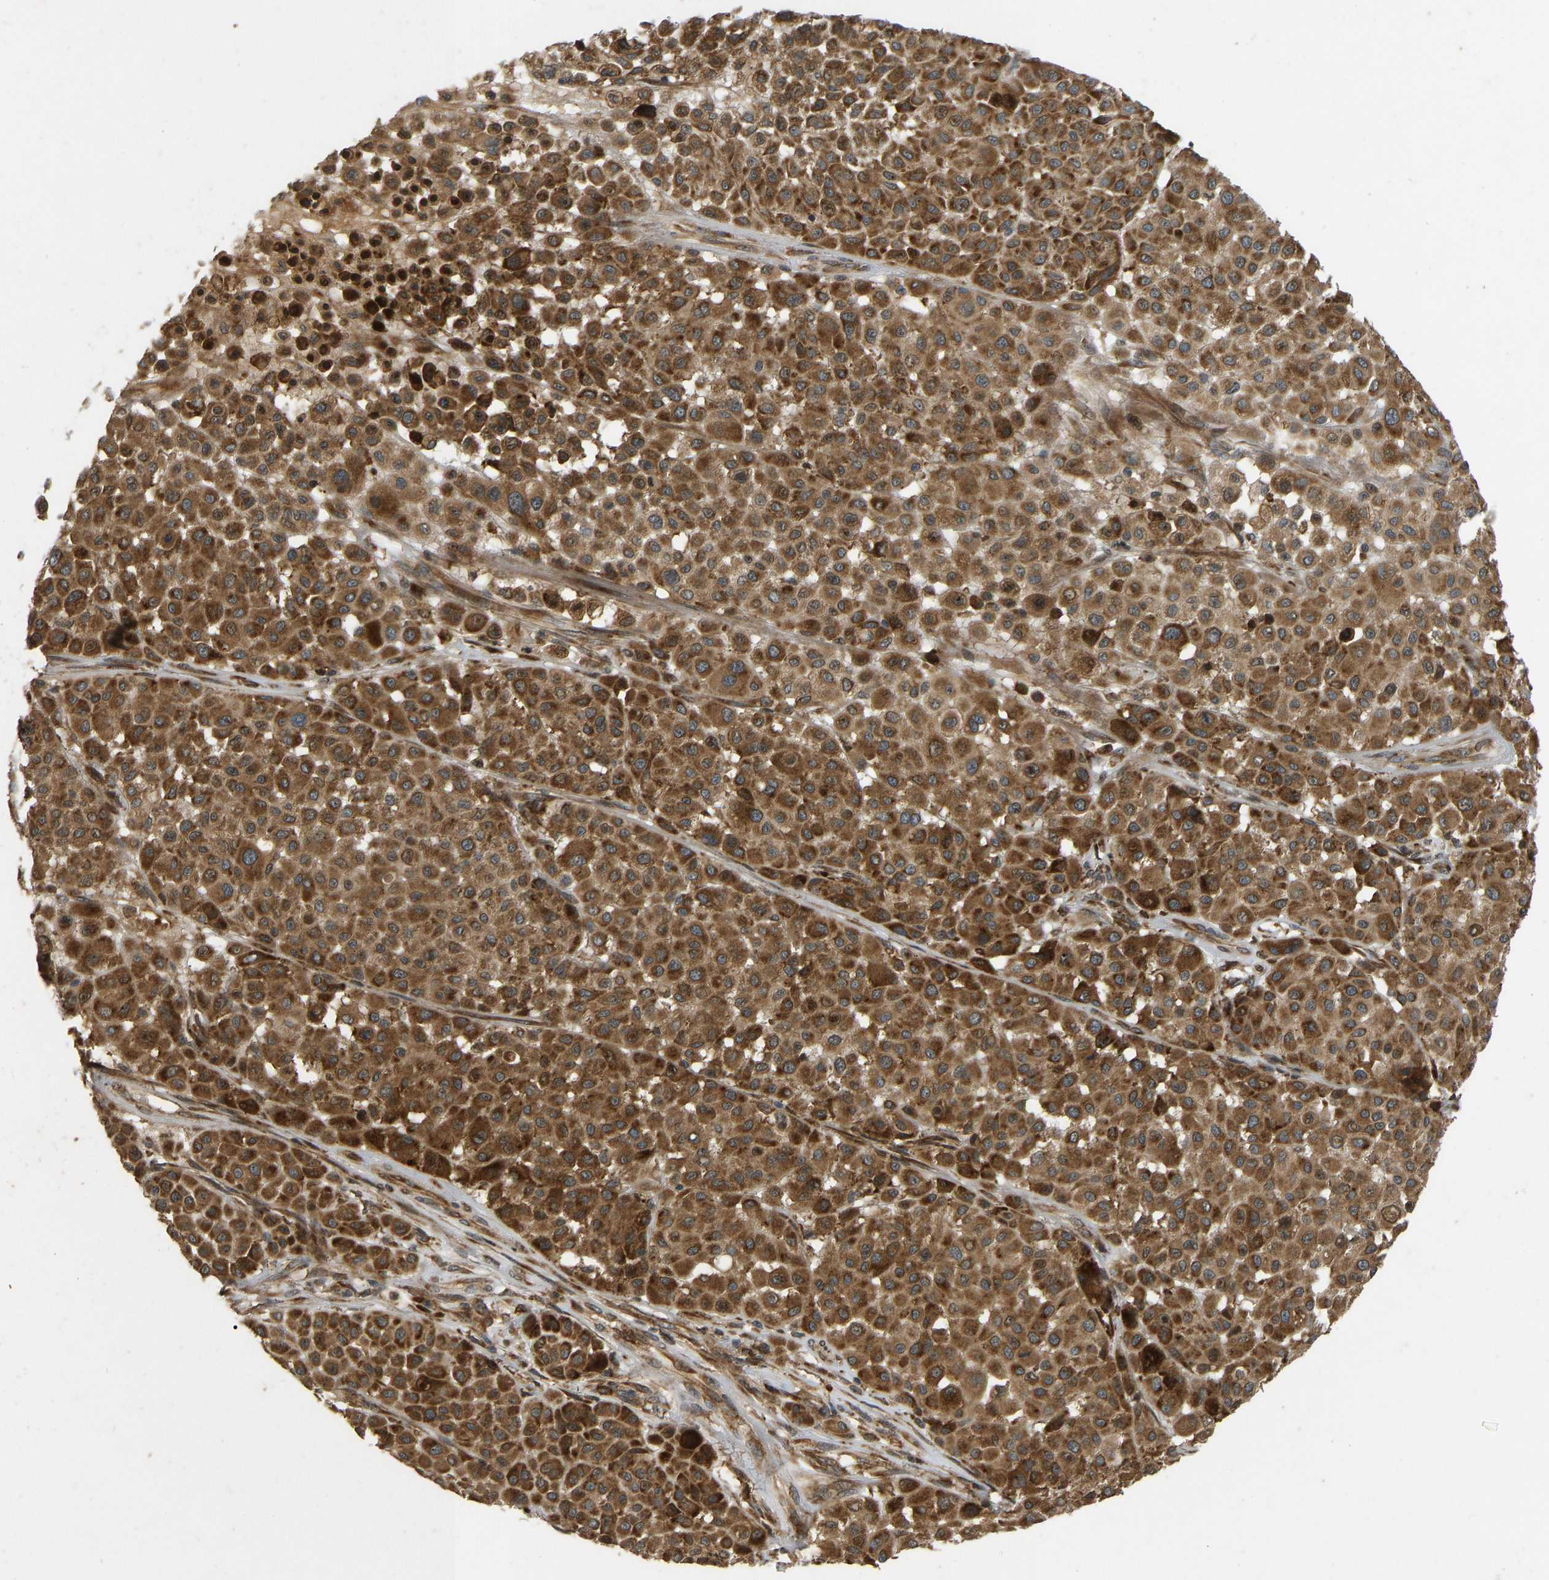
{"staining": {"intensity": "strong", "quantity": ">75%", "location": "cytoplasmic/membranous"}, "tissue": "melanoma", "cell_type": "Tumor cells", "image_type": "cancer", "snomed": [{"axis": "morphology", "description": "Malignant melanoma, Metastatic site"}, {"axis": "topography", "description": "Soft tissue"}], "caption": "The image demonstrates a brown stain indicating the presence of a protein in the cytoplasmic/membranous of tumor cells in melanoma.", "gene": "RPN2", "patient": {"sex": "male", "age": 41}}